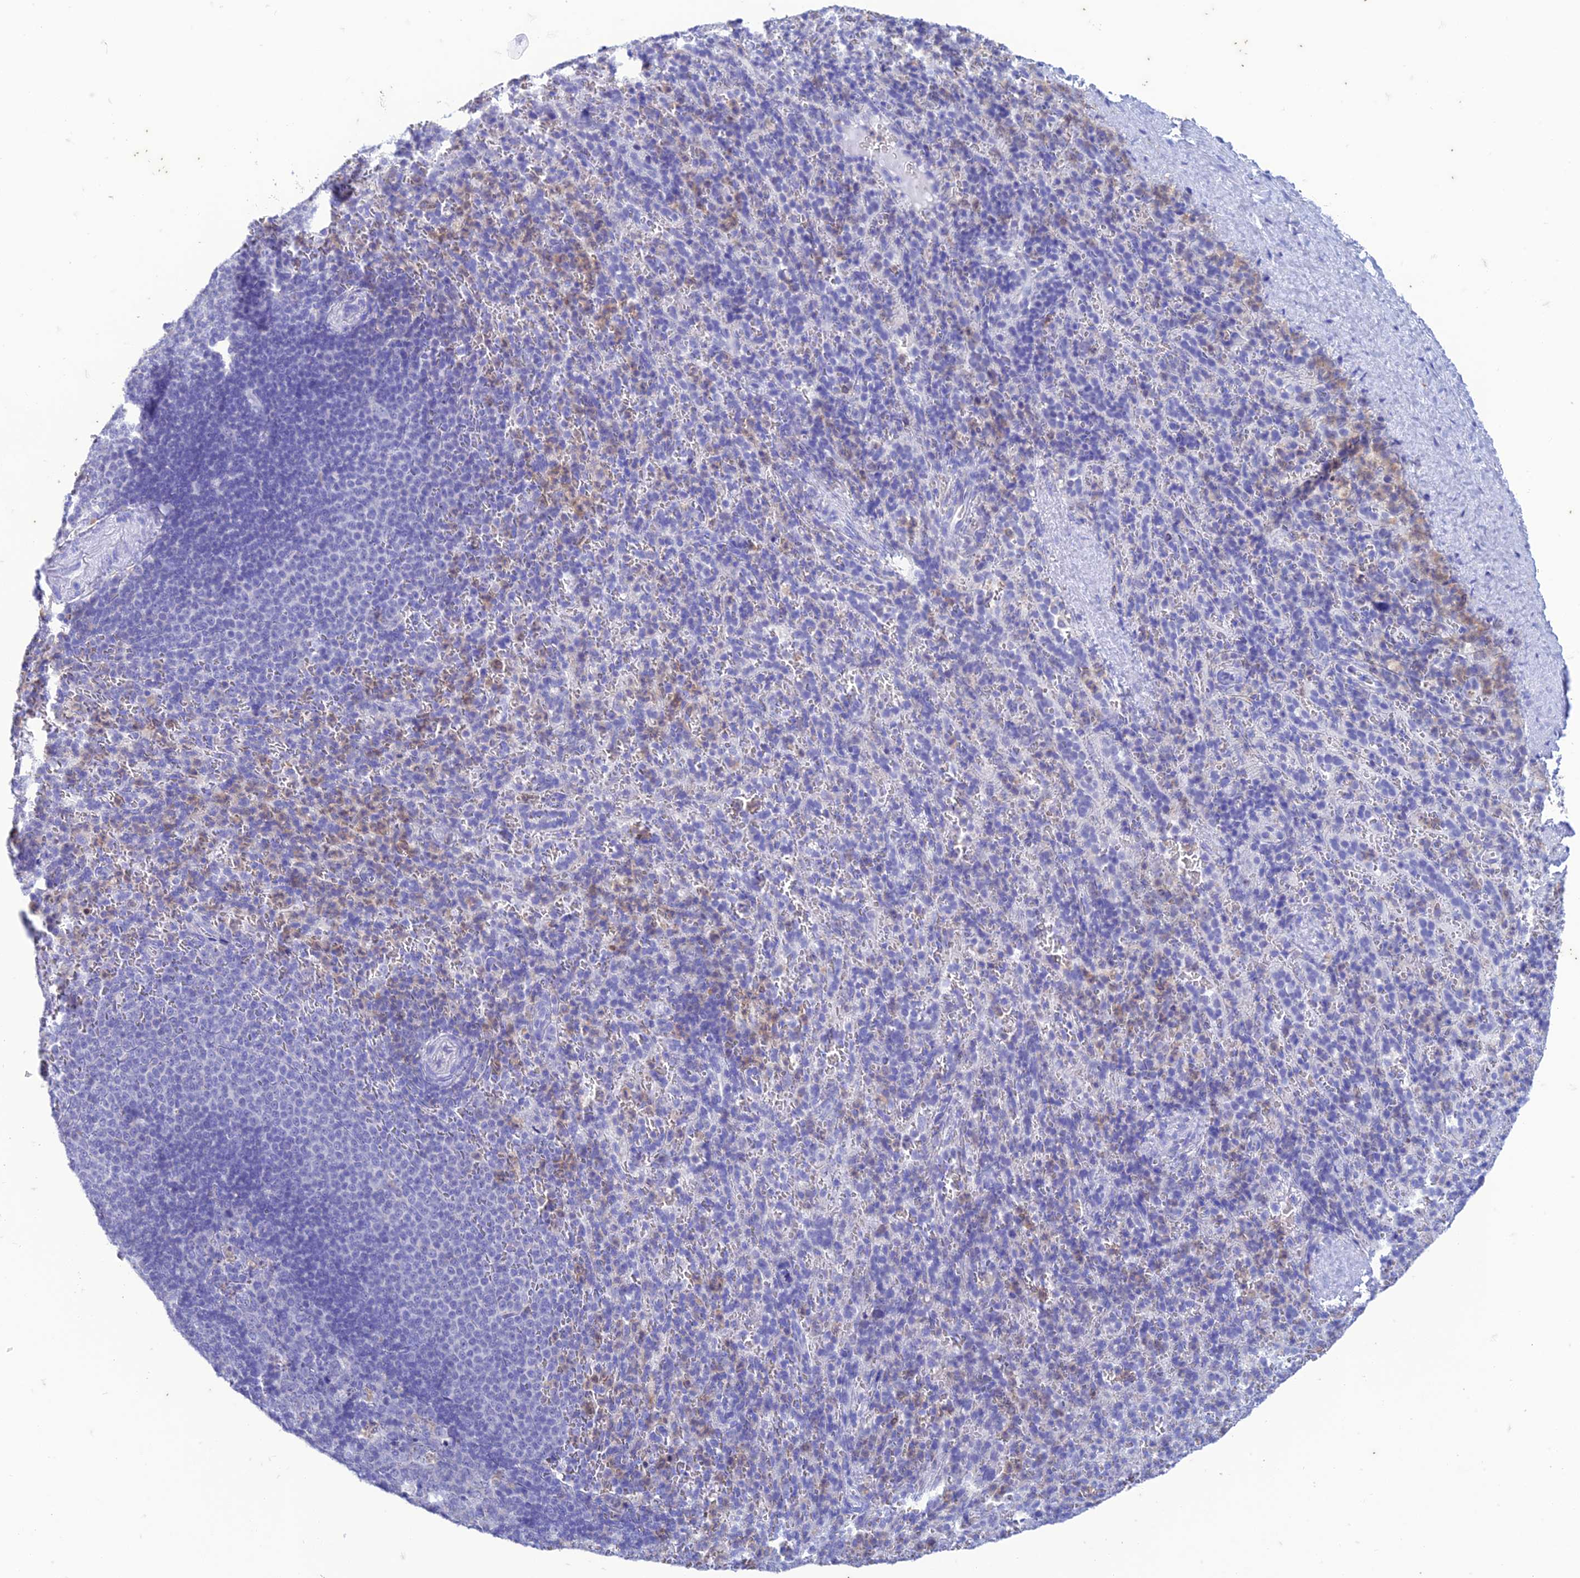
{"staining": {"intensity": "negative", "quantity": "none", "location": "none"}, "tissue": "spleen", "cell_type": "Cells in red pulp", "image_type": "normal", "snomed": [{"axis": "morphology", "description": "Normal tissue, NOS"}, {"axis": "topography", "description": "Spleen"}], "caption": "Immunohistochemistry (IHC) image of benign spleen: spleen stained with DAB reveals no significant protein positivity in cells in red pulp. (DAB immunohistochemistry visualized using brightfield microscopy, high magnification).", "gene": "FGF7", "patient": {"sex": "female", "age": 21}}